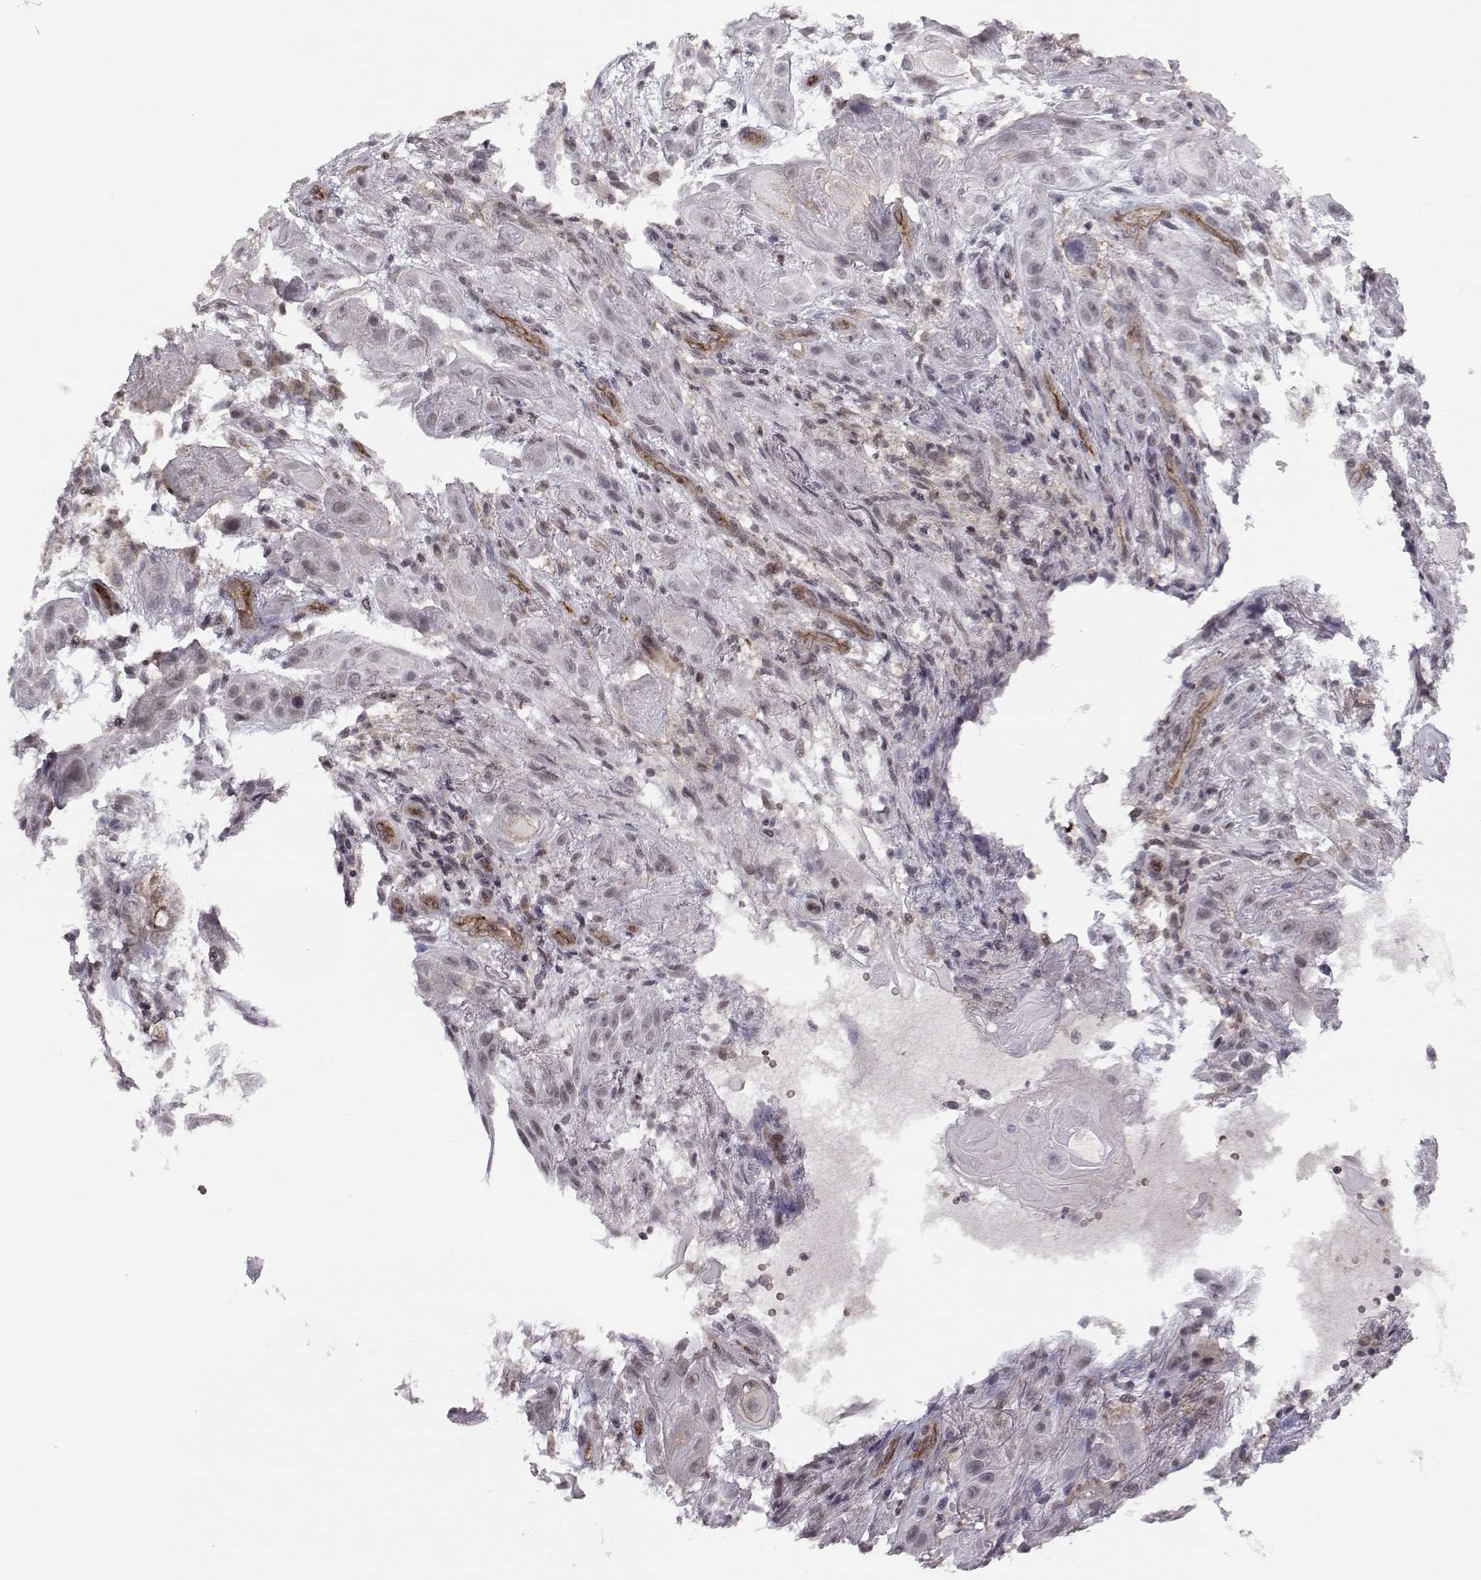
{"staining": {"intensity": "negative", "quantity": "none", "location": "none"}, "tissue": "skin cancer", "cell_type": "Tumor cells", "image_type": "cancer", "snomed": [{"axis": "morphology", "description": "Squamous cell carcinoma, NOS"}, {"axis": "topography", "description": "Skin"}], "caption": "Tumor cells show no significant protein staining in skin cancer. The staining is performed using DAB brown chromogen with nuclei counter-stained in using hematoxylin.", "gene": "KIF13B", "patient": {"sex": "male", "age": 62}}